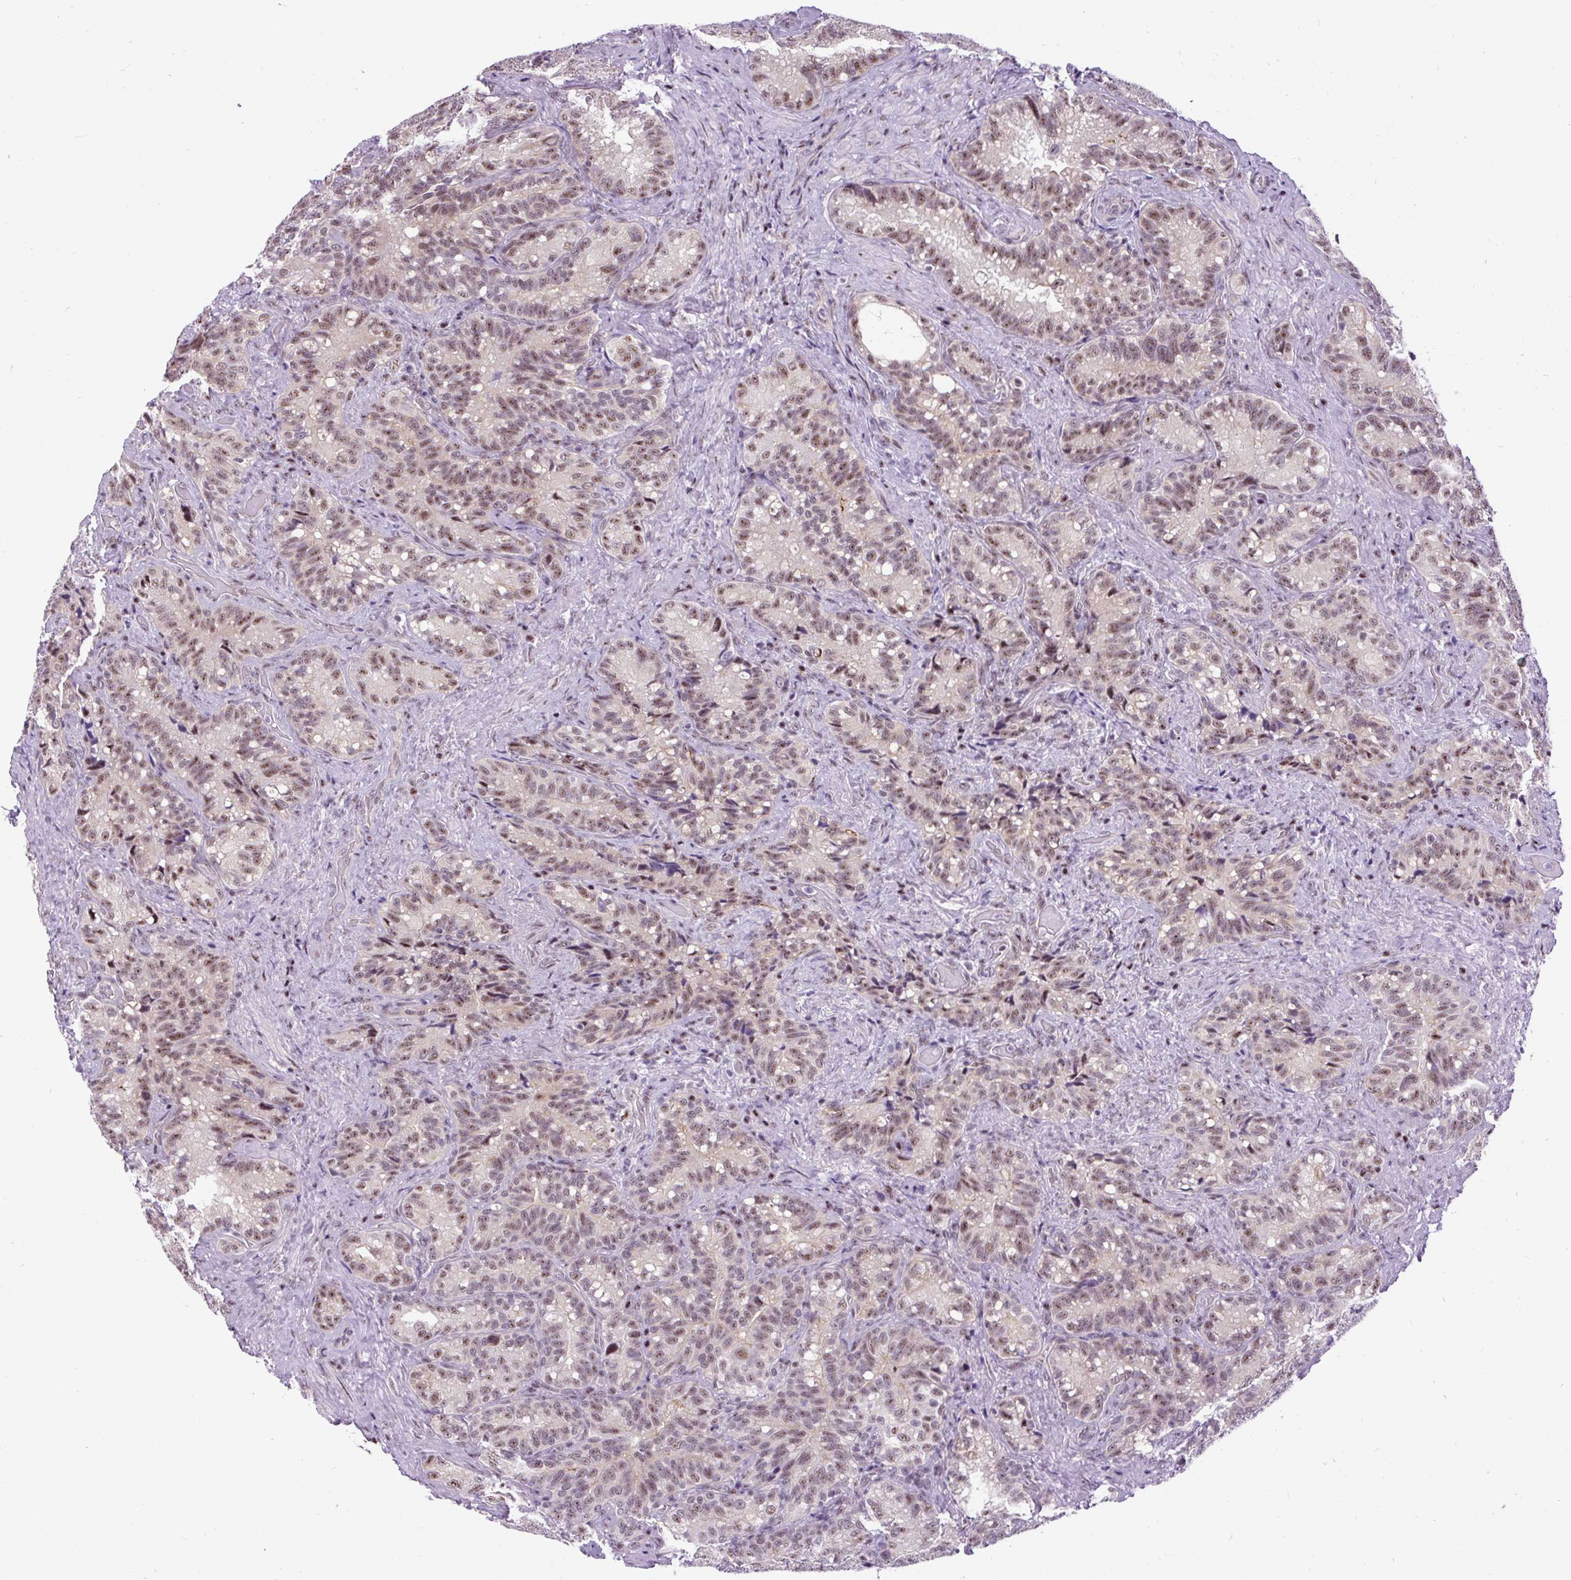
{"staining": {"intensity": "moderate", "quantity": ">75%", "location": "nuclear"}, "tissue": "seminal vesicle", "cell_type": "Glandular cells", "image_type": "normal", "snomed": [{"axis": "morphology", "description": "Normal tissue, NOS"}, {"axis": "topography", "description": "Seminal veicle"}], "caption": "Protein staining of normal seminal vesicle reveals moderate nuclear positivity in approximately >75% of glandular cells.", "gene": "SMC5", "patient": {"sex": "male", "age": 68}}